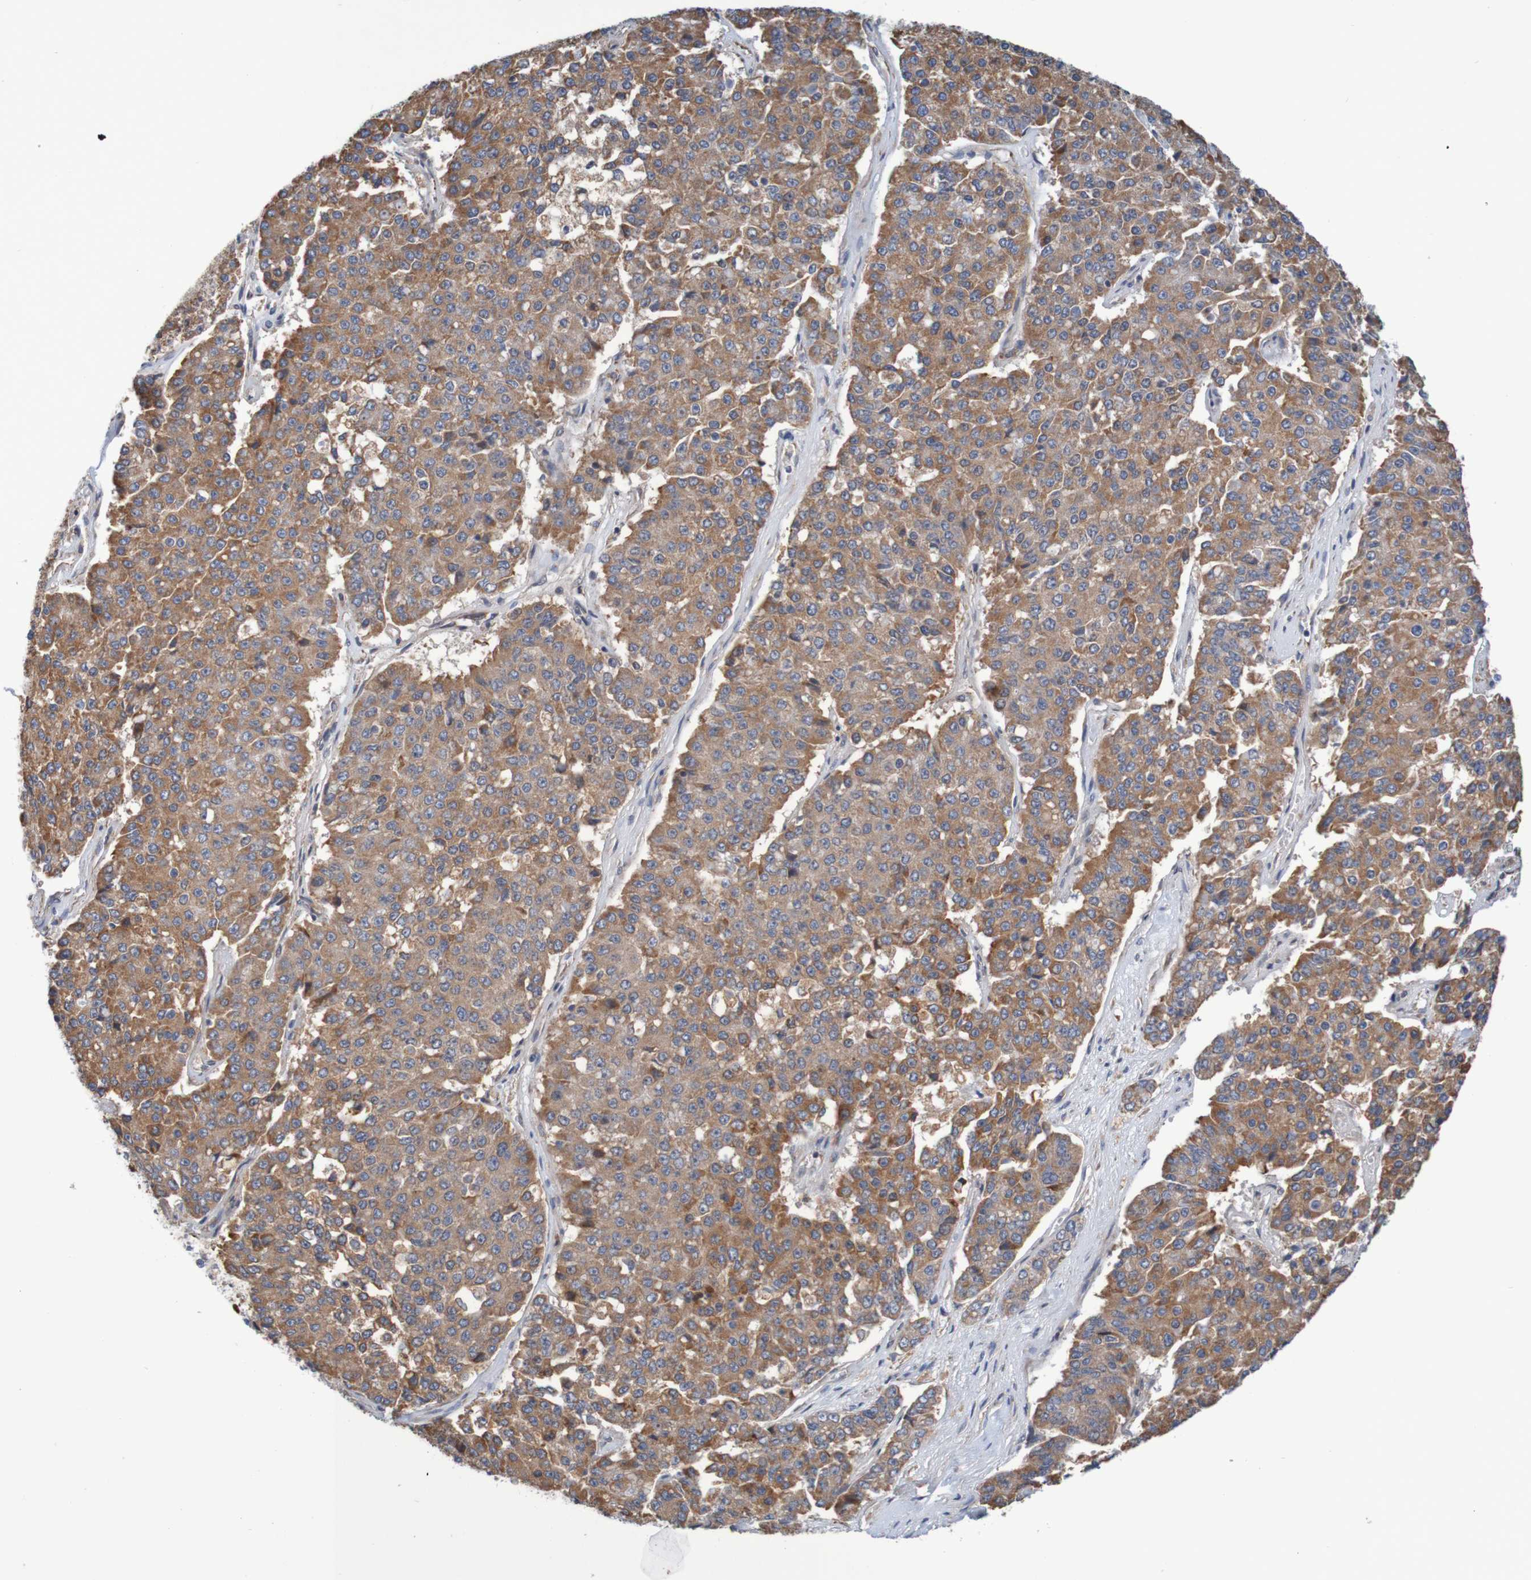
{"staining": {"intensity": "strong", "quantity": ">75%", "location": "cytoplasmic/membranous"}, "tissue": "pancreatic cancer", "cell_type": "Tumor cells", "image_type": "cancer", "snomed": [{"axis": "morphology", "description": "Adenocarcinoma, NOS"}, {"axis": "topography", "description": "Pancreas"}], "caption": "Strong cytoplasmic/membranous protein positivity is appreciated in about >75% of tumor cells in adenocarcinoma (pancreatic). The protein is stained brown, and the nuclei are stained in blue (DAB (3,3'-diaminobenzidine) IHC with brightfield microscopy, high magnification).", "gene": "CLDN18", "patient": {"sex": "male", "age": 50}}